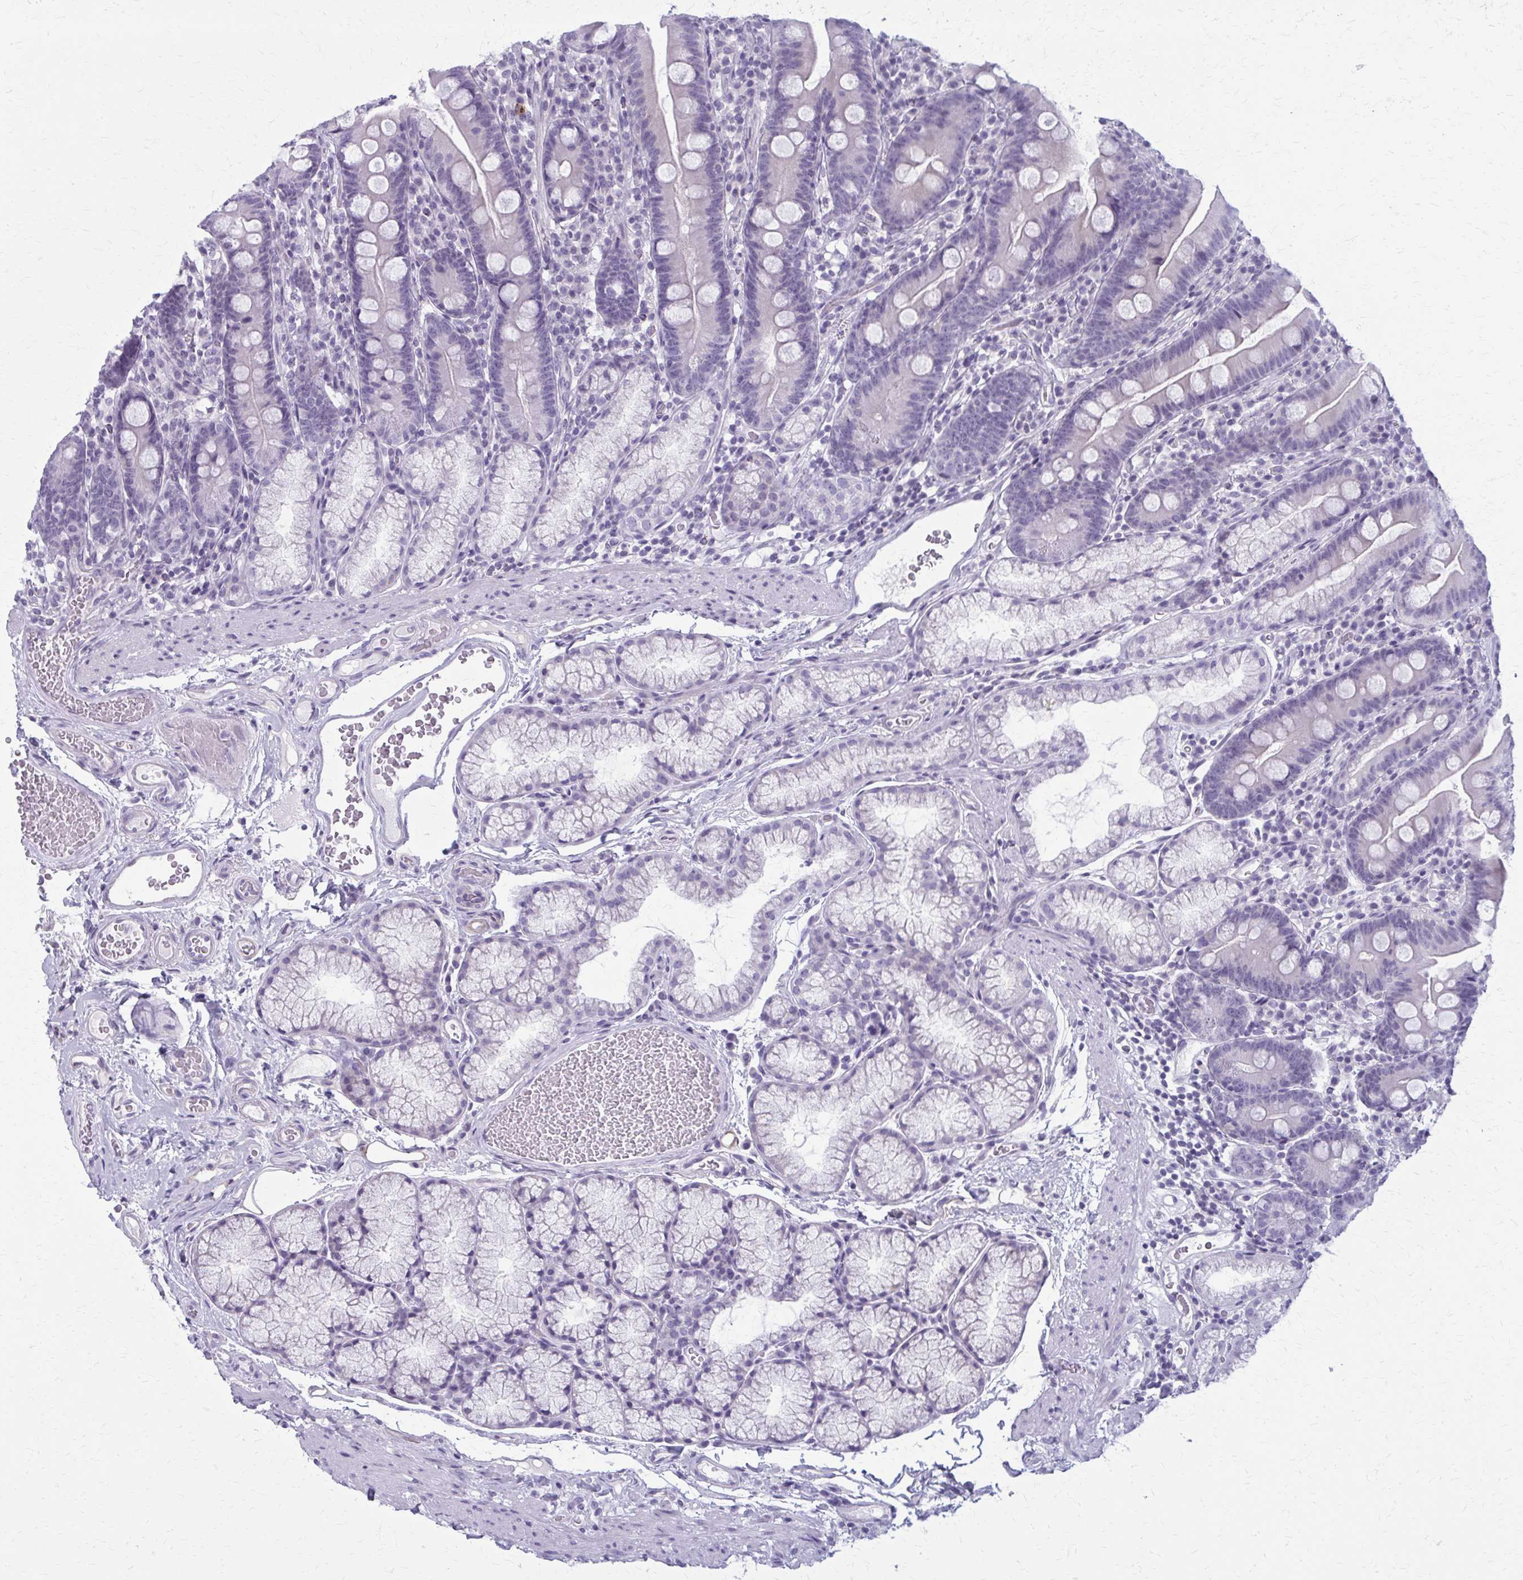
{"staining": {"intensity": "negative", "quantity": "none", "location": "none"}, "tissue": "duodenum", "cell_type": "Glandular cells", "image_type": "normal", "snomed": [{"axis": "morphology", "description": "Normal tissue, NOS"}, {"axis": "topography", "description": "Duodenum"}], "caption": "IHC micrograph of benign human duodenum stained for a protein (brown), which demonstrates no staining in glandular cells. Brightfield microscopy of immunohistochemistry stained with DAB (brown) and hematoxylin (blue), captured at high magnification.", "gene": "CASQ2", "patient": {"sex": "female", "age": 67}}